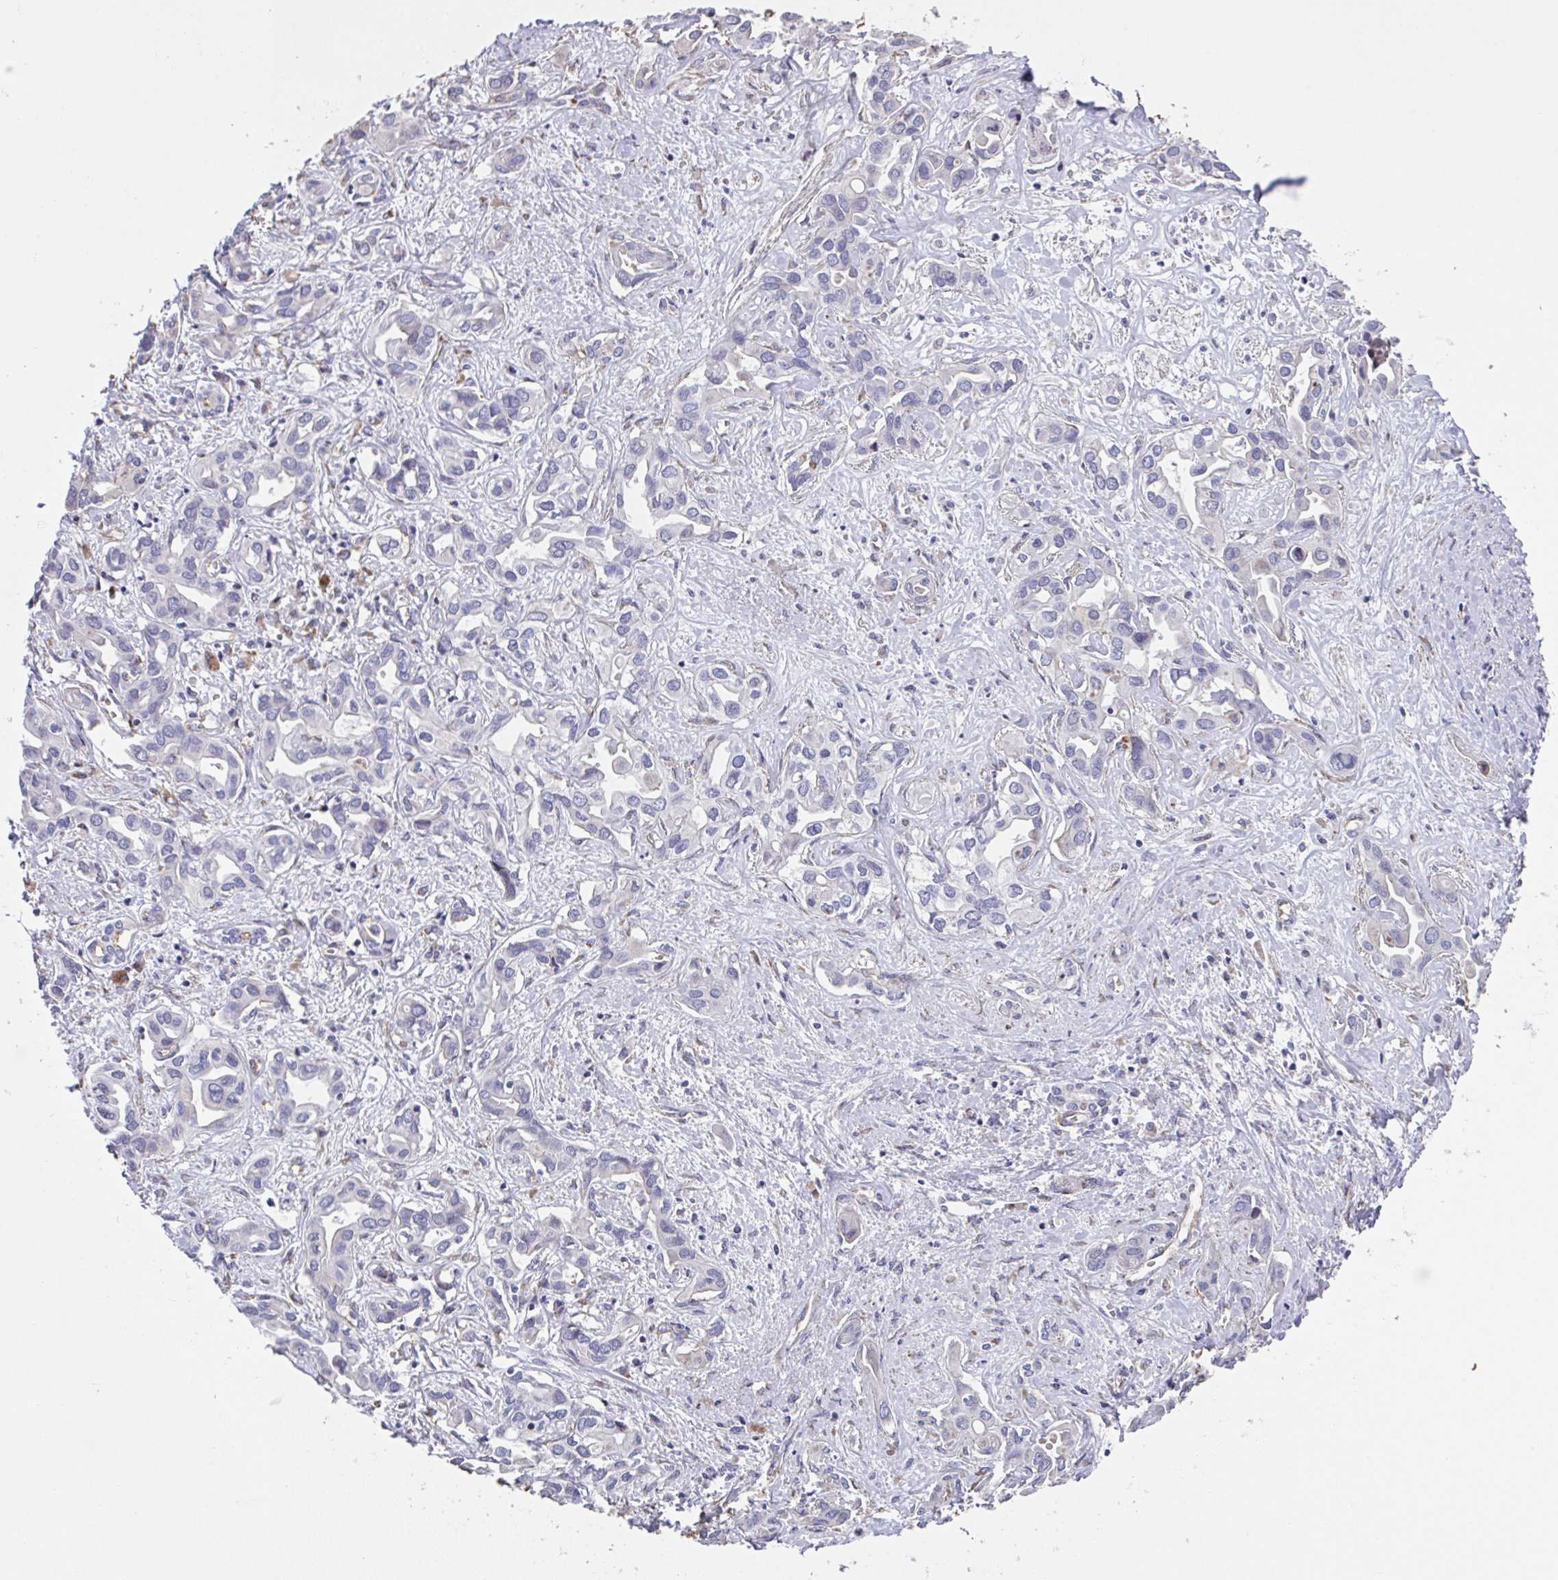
{"staining": {"intensity": "negative", "quantity": "none", "location": "none"}, "tissue": "liver cancer", "cell_type": "Tumor cells", "image_type": "cancer", "snomed": [{"axis": "morphology", "description": "Cholangiocarcinoma"}, {"axis": "topography", "description": "Liver"}], "caption": "High magnification brightfield microscopy of liver cholangiocarcinoma stained with DAB (brown) and counterstained with hematoxylin (blue): tumor cells show no significant staining.", "gene": "RUNDC3B", "patient": {"sex": "female", "age": 64}}